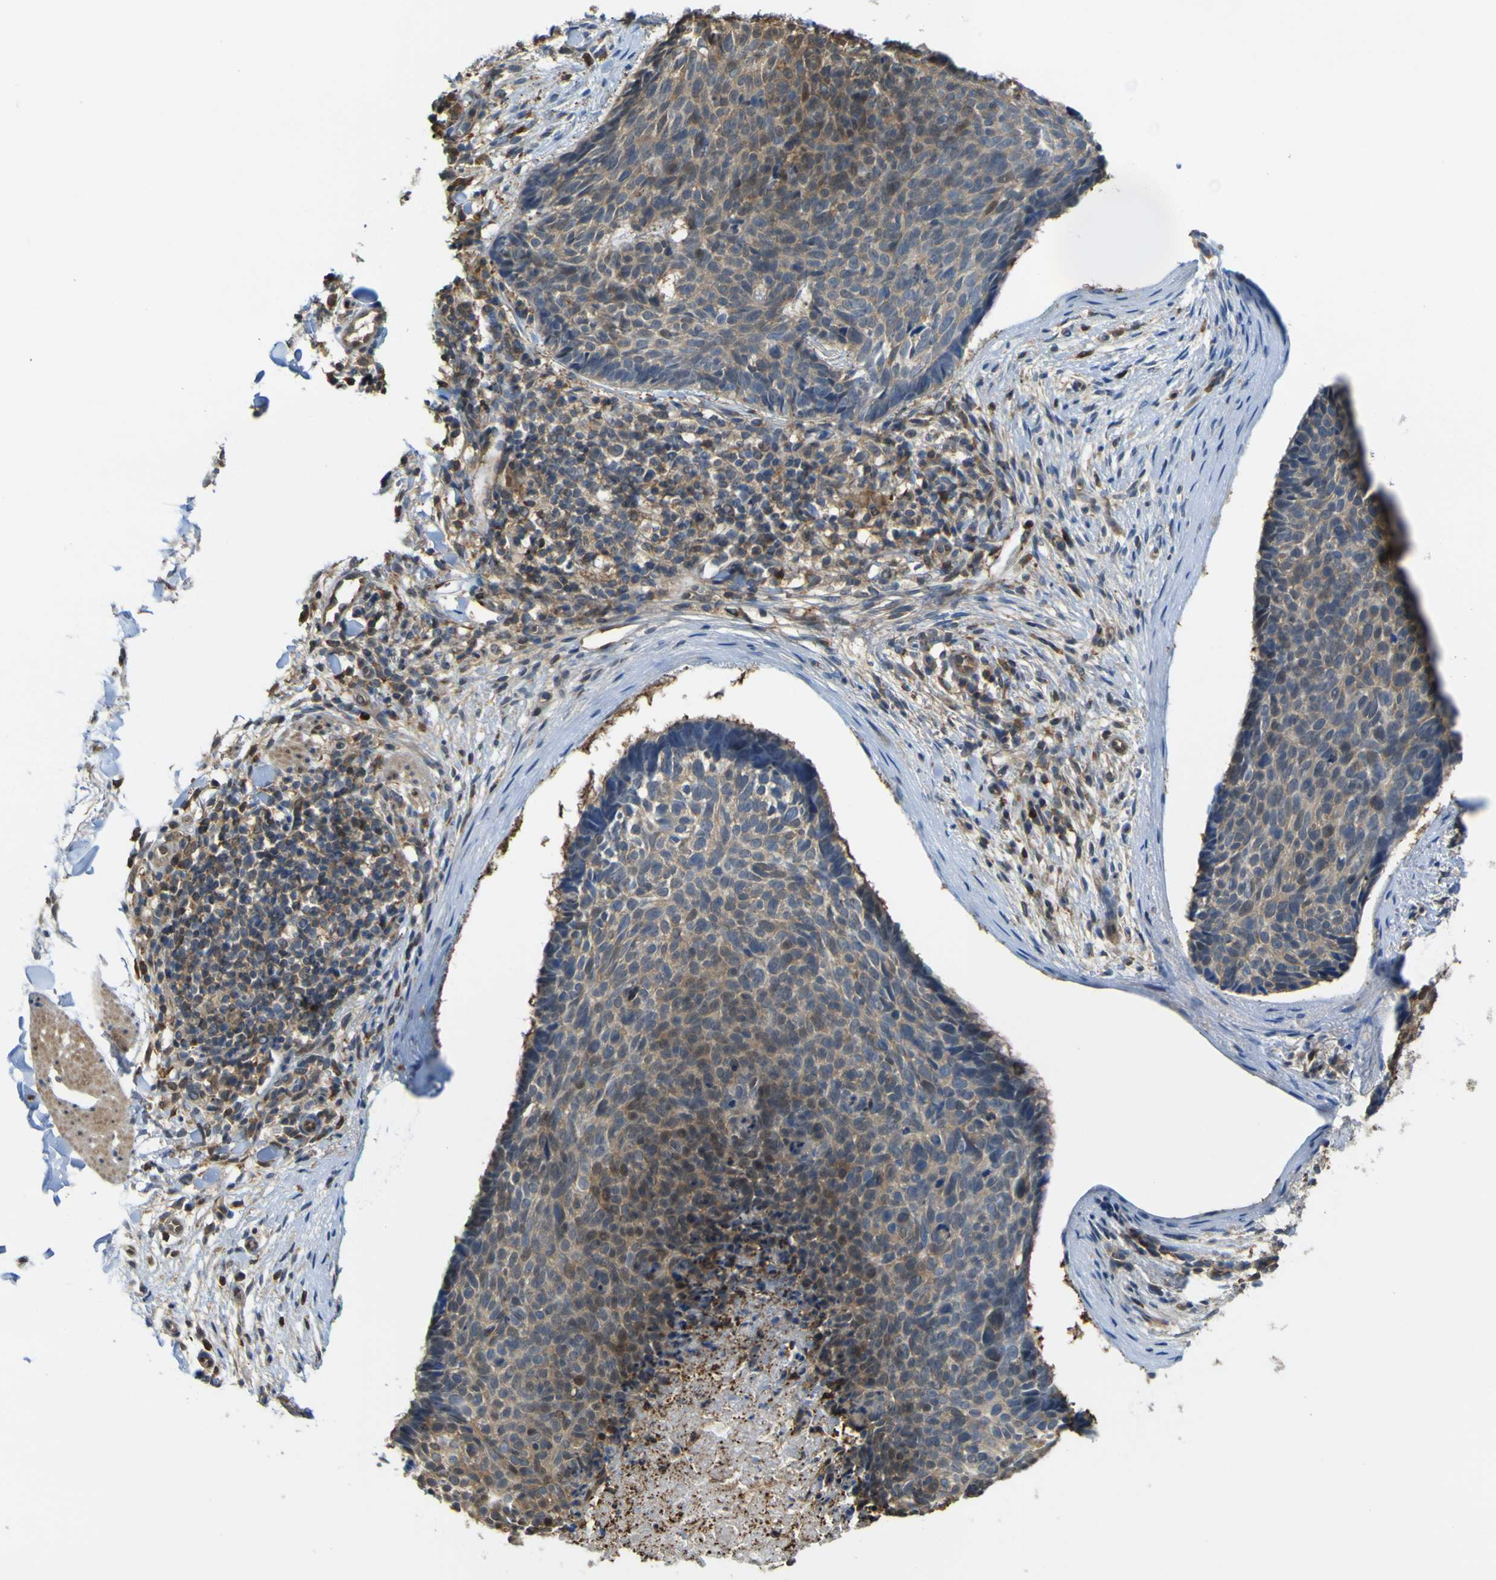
{"staining": {"intensity": "moderate", "quantity": ">75%", "location": "cytoplasmic/membranous"}, "tissue": "skin cancer", "cell_type": "Tumor cells", "image_type": "cancer", "snomed": [{"axis": "morphology", "description": "Normal tissue, NOS"}, {"axis": "morphology", "description": "Basal cell carcinoma"}, {"axis": "topography", "description": "Skin"}], "caption": "There is medium levels of moderate cytoplasmic/membranous staining in tumor cells of basal cell carcinoma (skin), as demonstrated by immunohistochemical staining (brown color).", "gene": "ABHD3", "patient": {"sex": "female", "age": 56}}